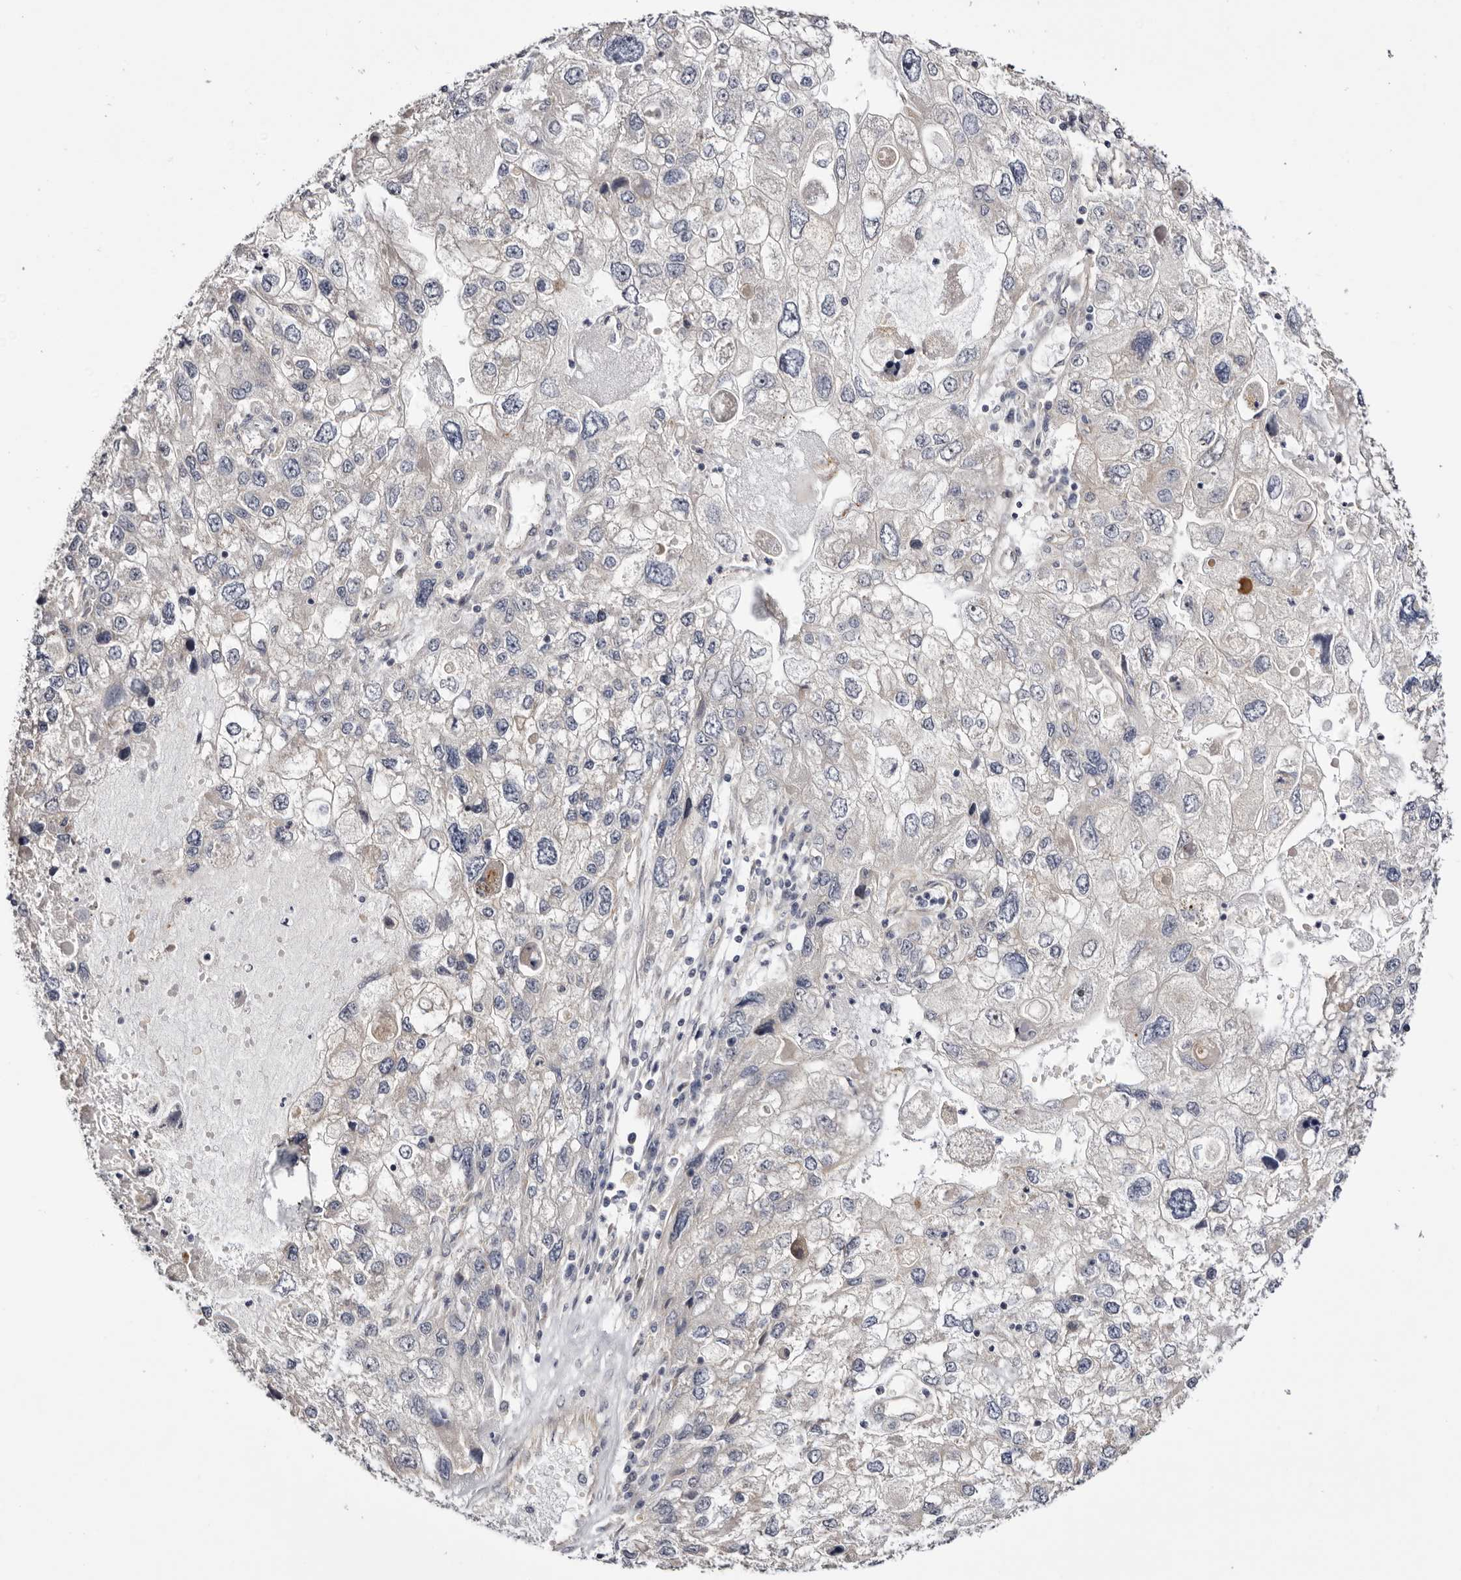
{"staining": {"intensity": "negative", "quantity": "none", "location": "none"}, "tissue": "endometrial cancer", "cell_type": "Tumor cells", "image_type": "cancer", "snomed": [{"axis": "morphology", "description": "Adenocarcinoma, NOS"}, {"axis": "topography", "description": "Endometrium"}], "caption": "An image of endometrial cancer (adenocarcinoma) stained for a protein displays no brown staining in tumor cells.", "gene": "PANK4", "patient": {"sex": "female", "age": 49}}